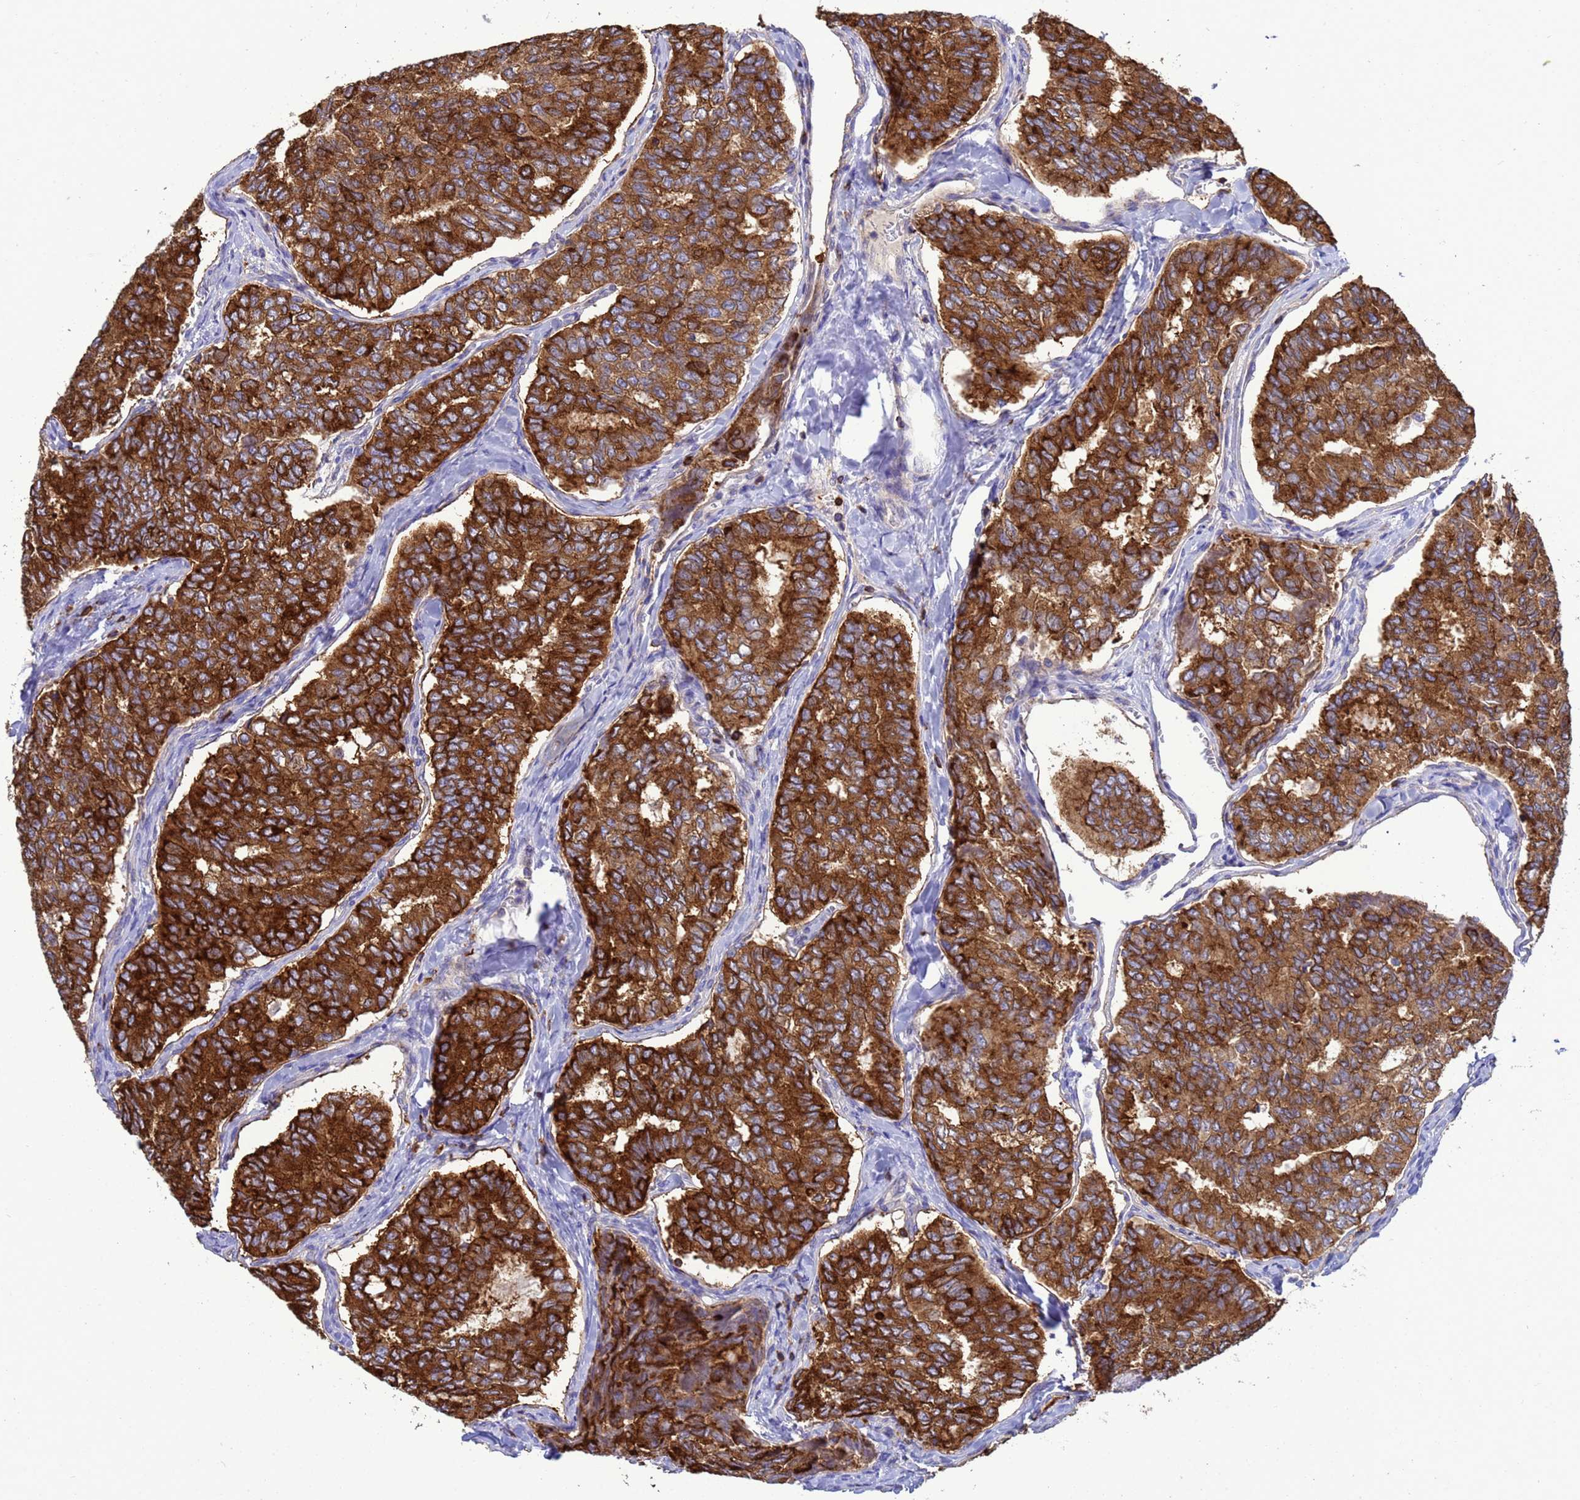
{"staining": {"intensity": "strong", "quantity": ">75%", "location": "cytoplasmic/membranous"}, "tissue": "thyroid cancer", "cell_type": "Tumor cells", "image_type": "cancer", "snomed": [{"axis": "morphology", "description": "Papillary adenocarcinoma, NOS"}, {"axis": "topography", "description": "Thyroid gland"}], "caption": "Immunohistochemistry (IHC) photomicrograph of neoplastic tissue: papillary adenocarcinoma (thyroid) stained using IHC exhibits high levels of strong protein expression localized specifically in the cytoplasmic/membranous of tumor cells, appearing as a cytoplasmic/membranous brown color.", "gene": "EZR", "patient": {"sex": "female", "age": 35}}